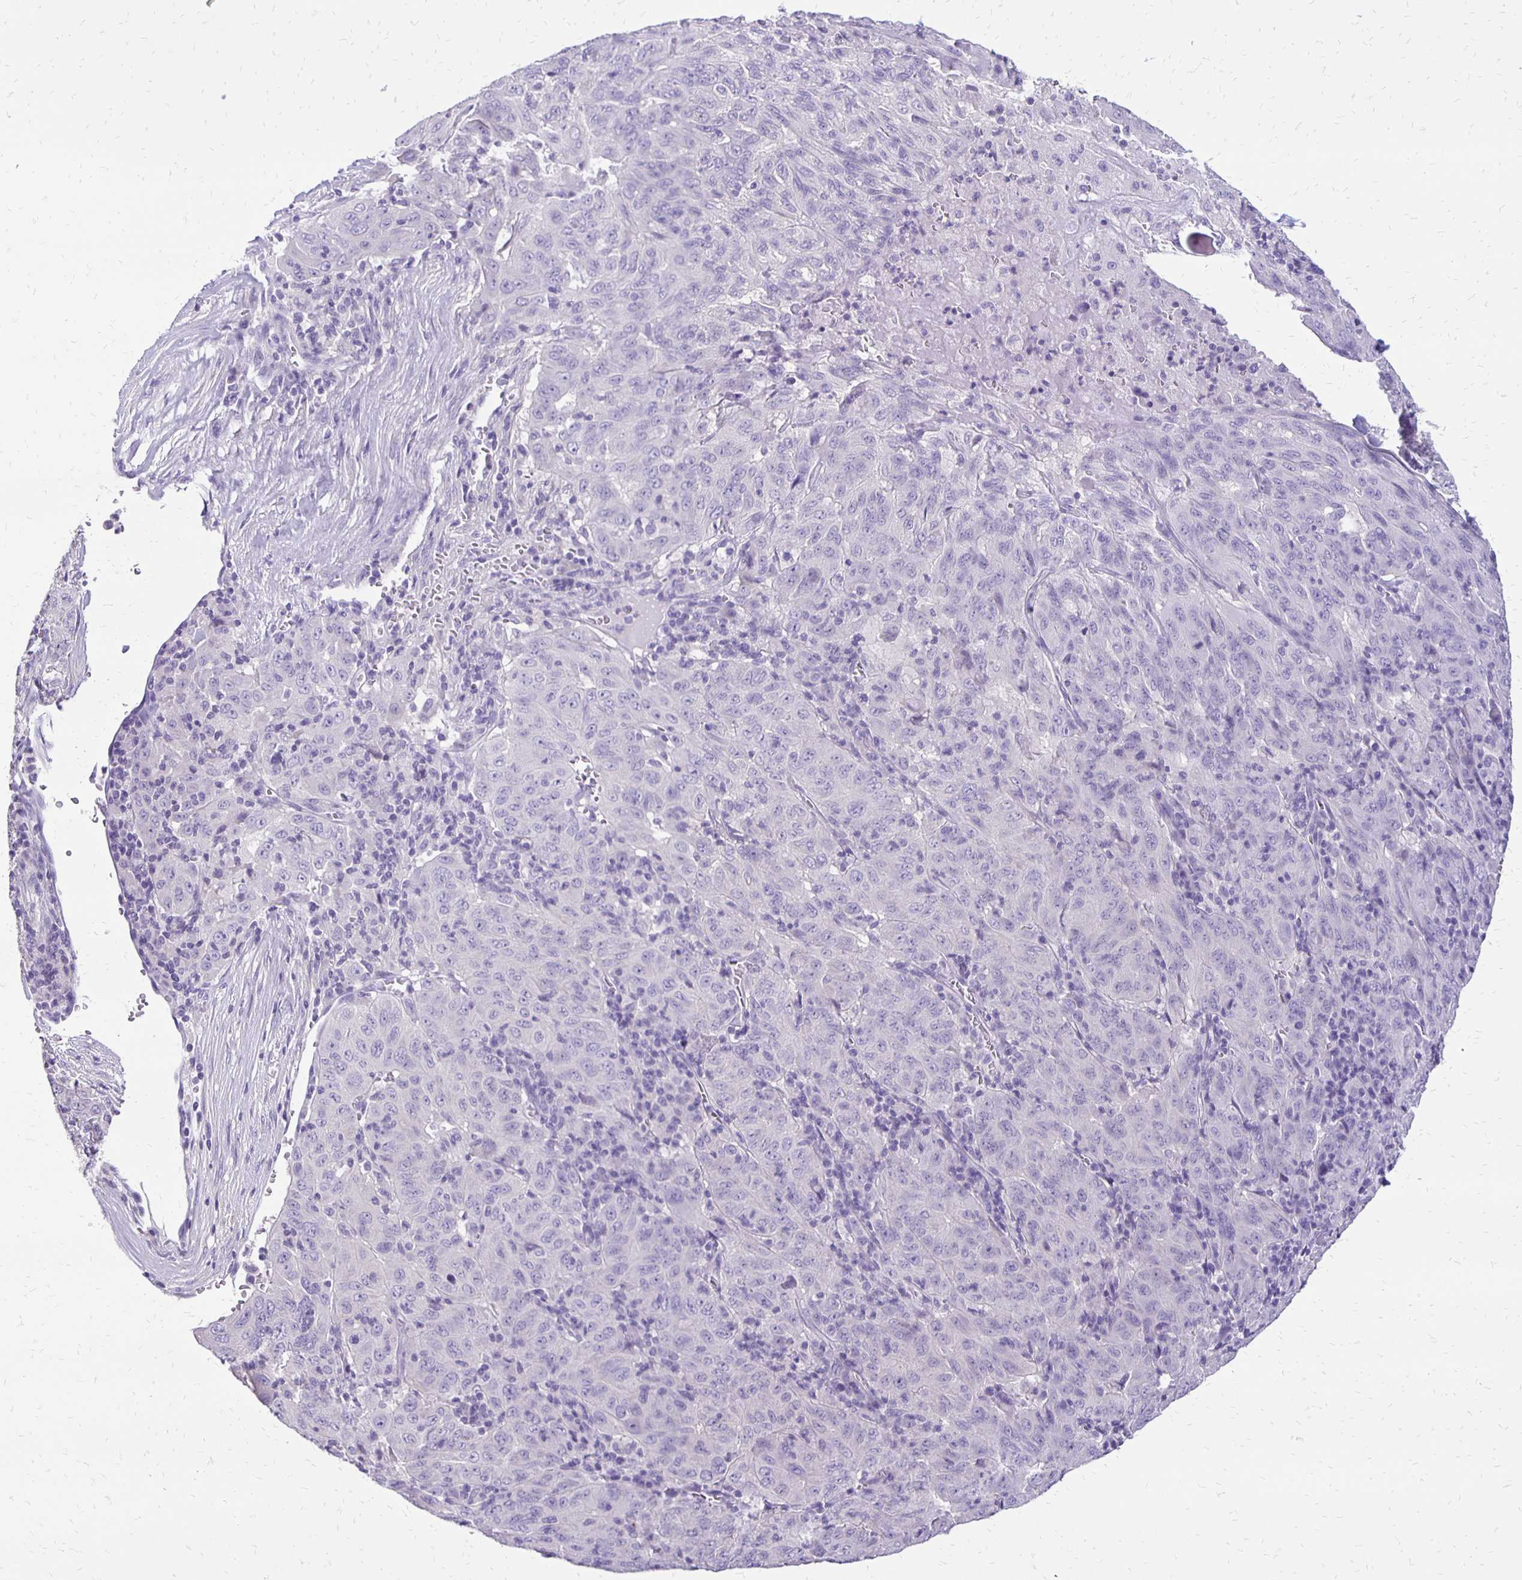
{"staining": {"intensity": "negative", "quantity": "none", "location": "none"}, "tissue": "pancreatic cancer", "cell_type": "Tumor cells", "image_type": "cancer", "snomed": [{"axis": "morphology", "description": "Adenocarcinoma, NOS"}, {"axis": "topography", "description": "Pancreas"}], "caption": "Tumor cells are negative for brown protein staining in pancreatic cancer. (DAB (3,3'-diaminobenzidine) immunohistochemistry (IHC) with hematoxylin counter stain).", "gene": "ANKRD45", "patient": {"sex": "male", "age": 63}}